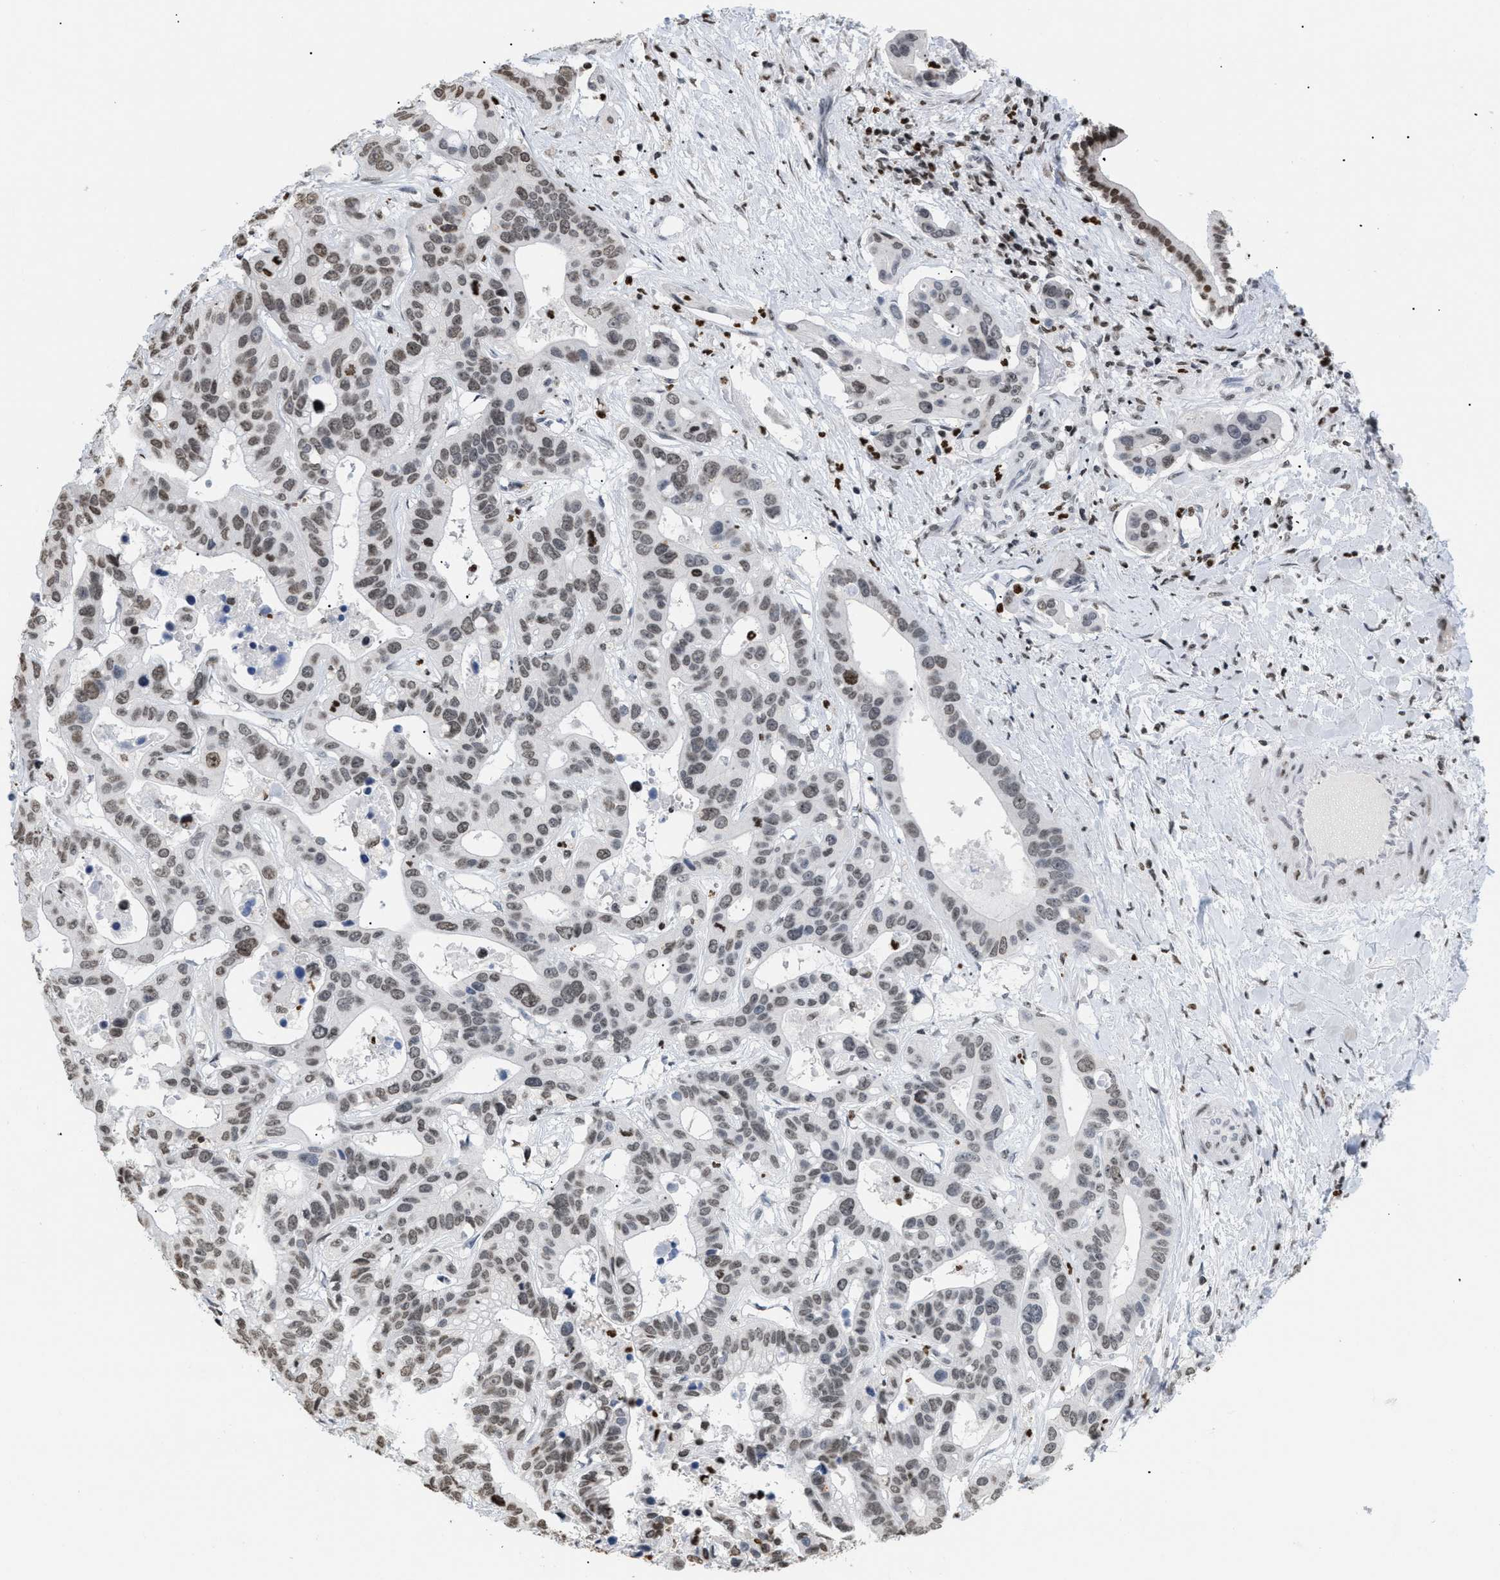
{"staining": {"intensity": "moderate", "quantity": ">75%", "location": "nuclear"}, "tissue": "liver cancer", "cell_type": "Tumor cells", "image_type": "cancer", "snomed": [{"axis": "morphology", "description": "Cholangiocarcinoma"}, {"axis": "topography", "description": "Liver"}], "caption": "A photomicrograph showing moderate nuclear expression in approximately >75% of tumor cells in liver cholangiocarcinoma, as visualized by brown immunohistochemical staining.", "gene": "HMGN2", "patient": {"sex": "female", "age": 65}}